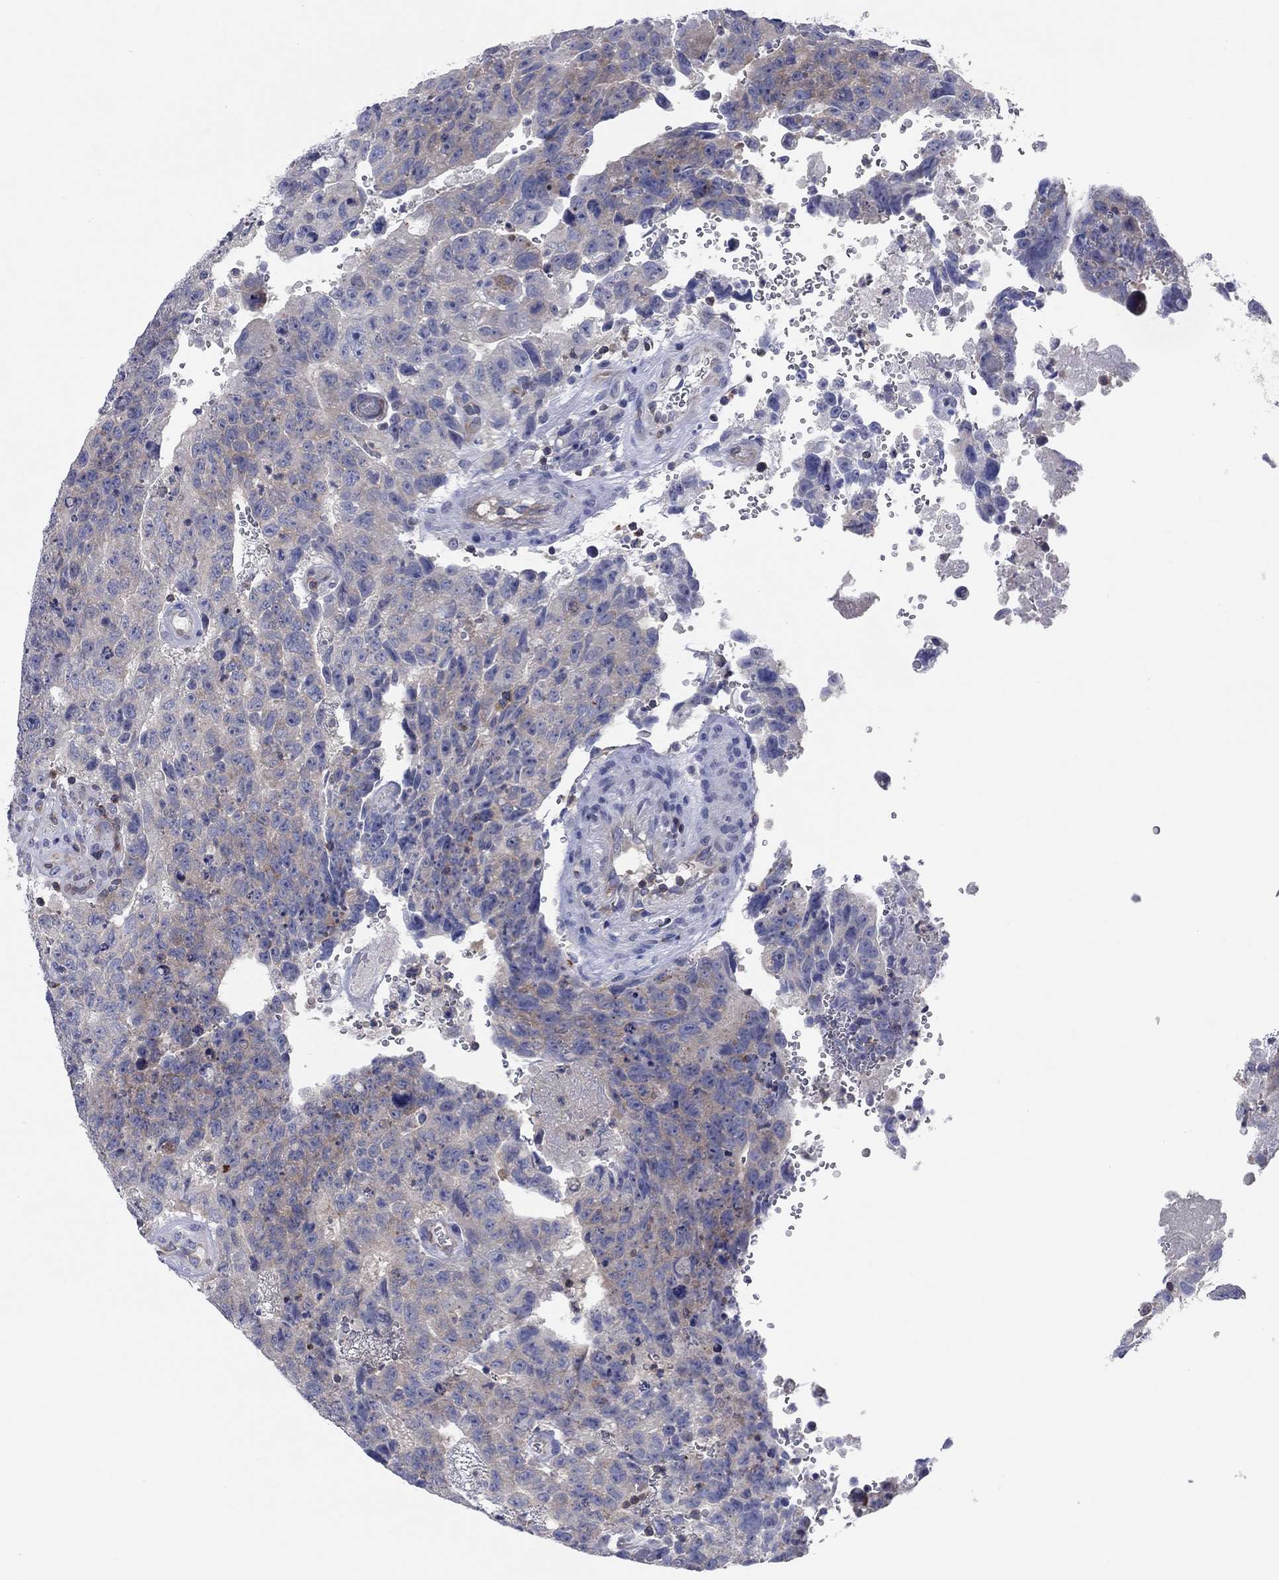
{"staining": {"intensity": "weak", "quantity": "<25%", "location": "cytoplasmic/membranous"}, "tissue": "testis cancer", "cell_type": "Tumor cells", "image_type": "cancer", "snomed": [{"axis": "morphology", "description": "Carcinoma, Embryonal, NOS"}, {"axis": "topography", "description": "Testis"}], "caption": "There is no significant expression in tumor cells of testis embryonal carcinoma. (Stains: DAB immunohistochemistry (IHC) with hematoxylin counter stain, Microscopy: brightfield microscopy at high magnification).", "gene": "PVR", "patient": {"sex": "male", "age": 24}}